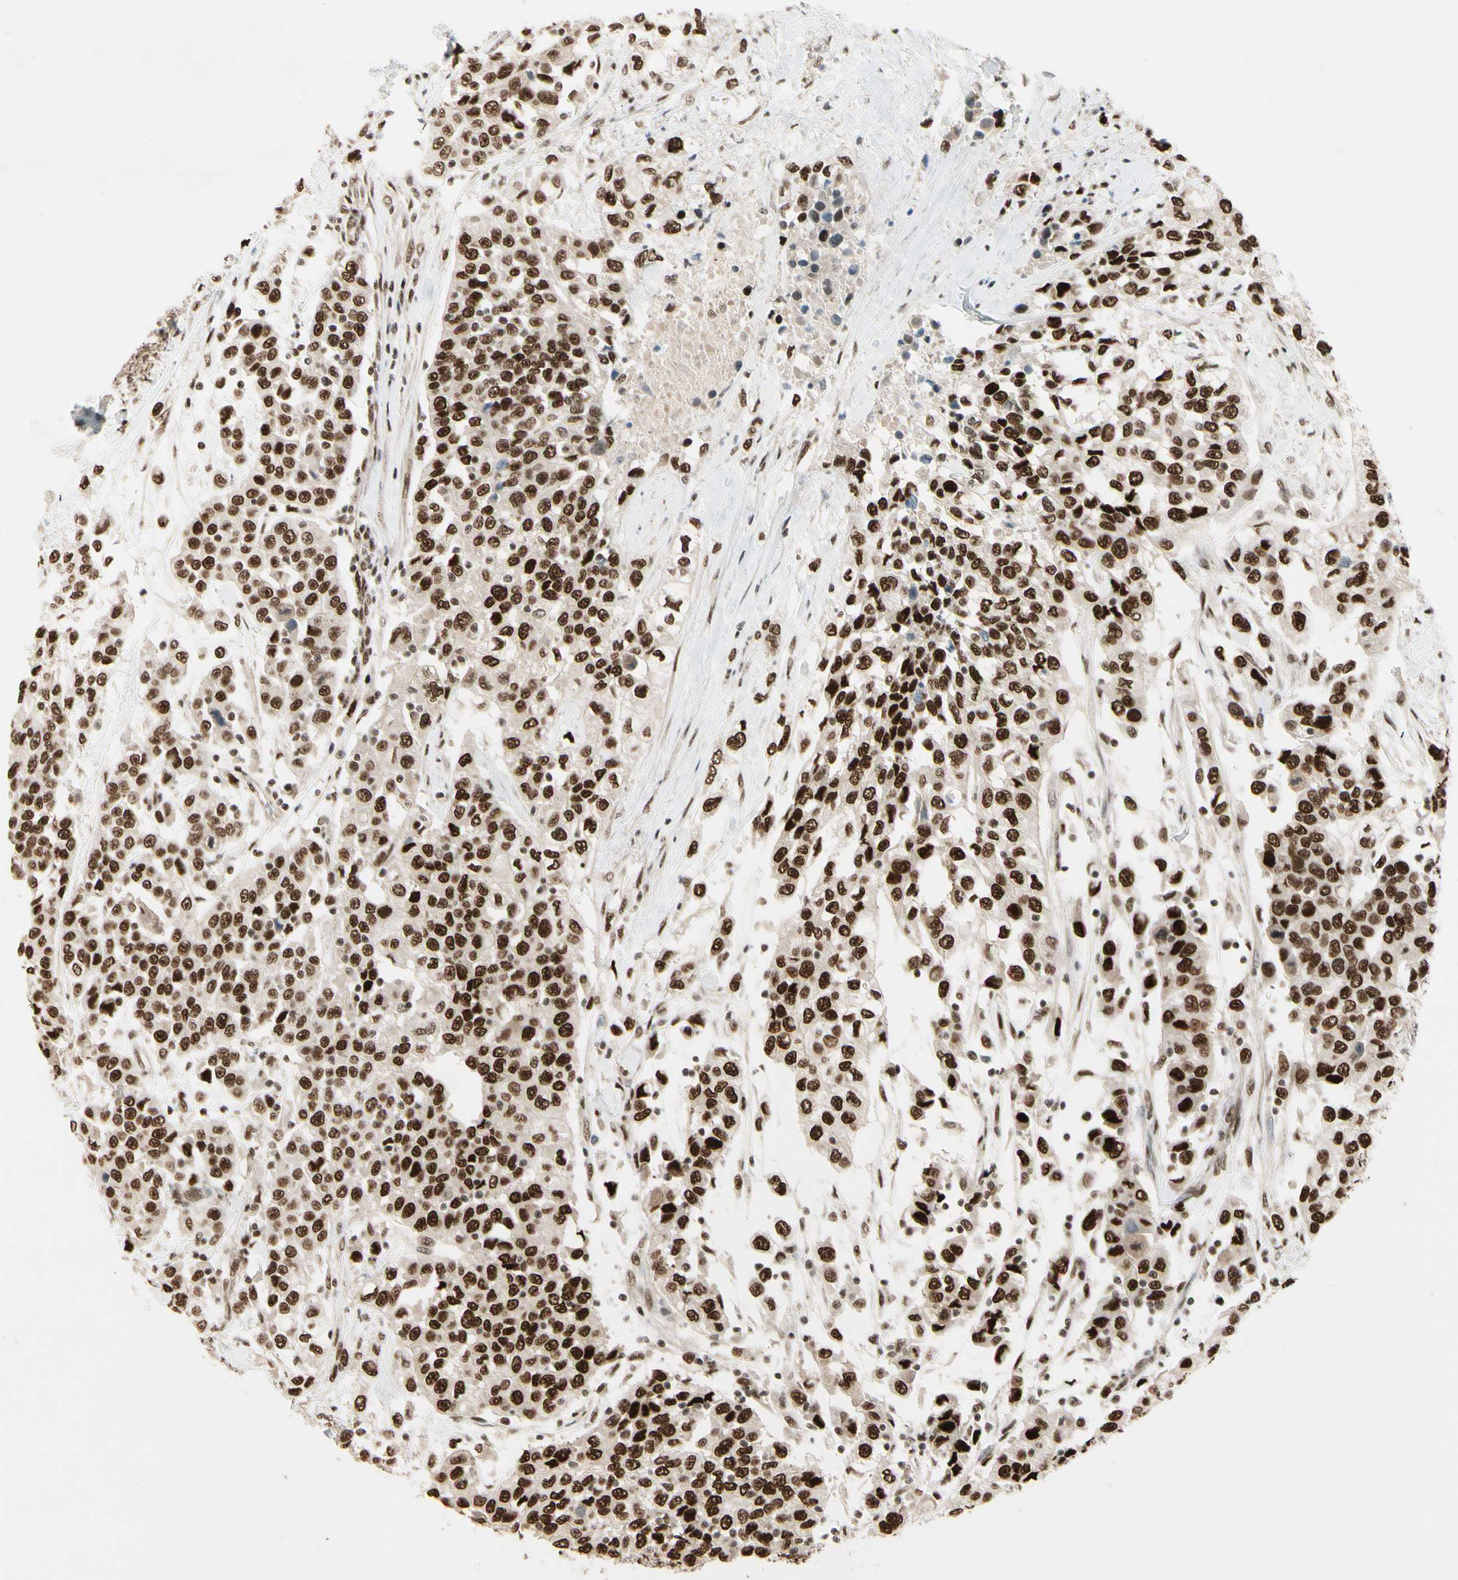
{"staining": {"intensity": "strong", "quantity": ">75%", "location": "nuclear"}, "tissue": "urothelial cancer", "cell_type": "Tumor cells", "image_type": "cancer", "snomed": [{"axis": "morphology", "description": "Urothelial carcinoma, High grade"}, {"axis": "topography", "description": "Urinary bladder"}], "caption": "Protein expression analysis of urothelial cancer exhibits strong nuclear positivity in approximately >75% of tumor cells. Using DAB (brown) and hematoxylin (blue) stains, captured at high magnification using brightfield microscopy.", "gene": "CHAMP1", "patient": {"sex": "female", "age": 80}}